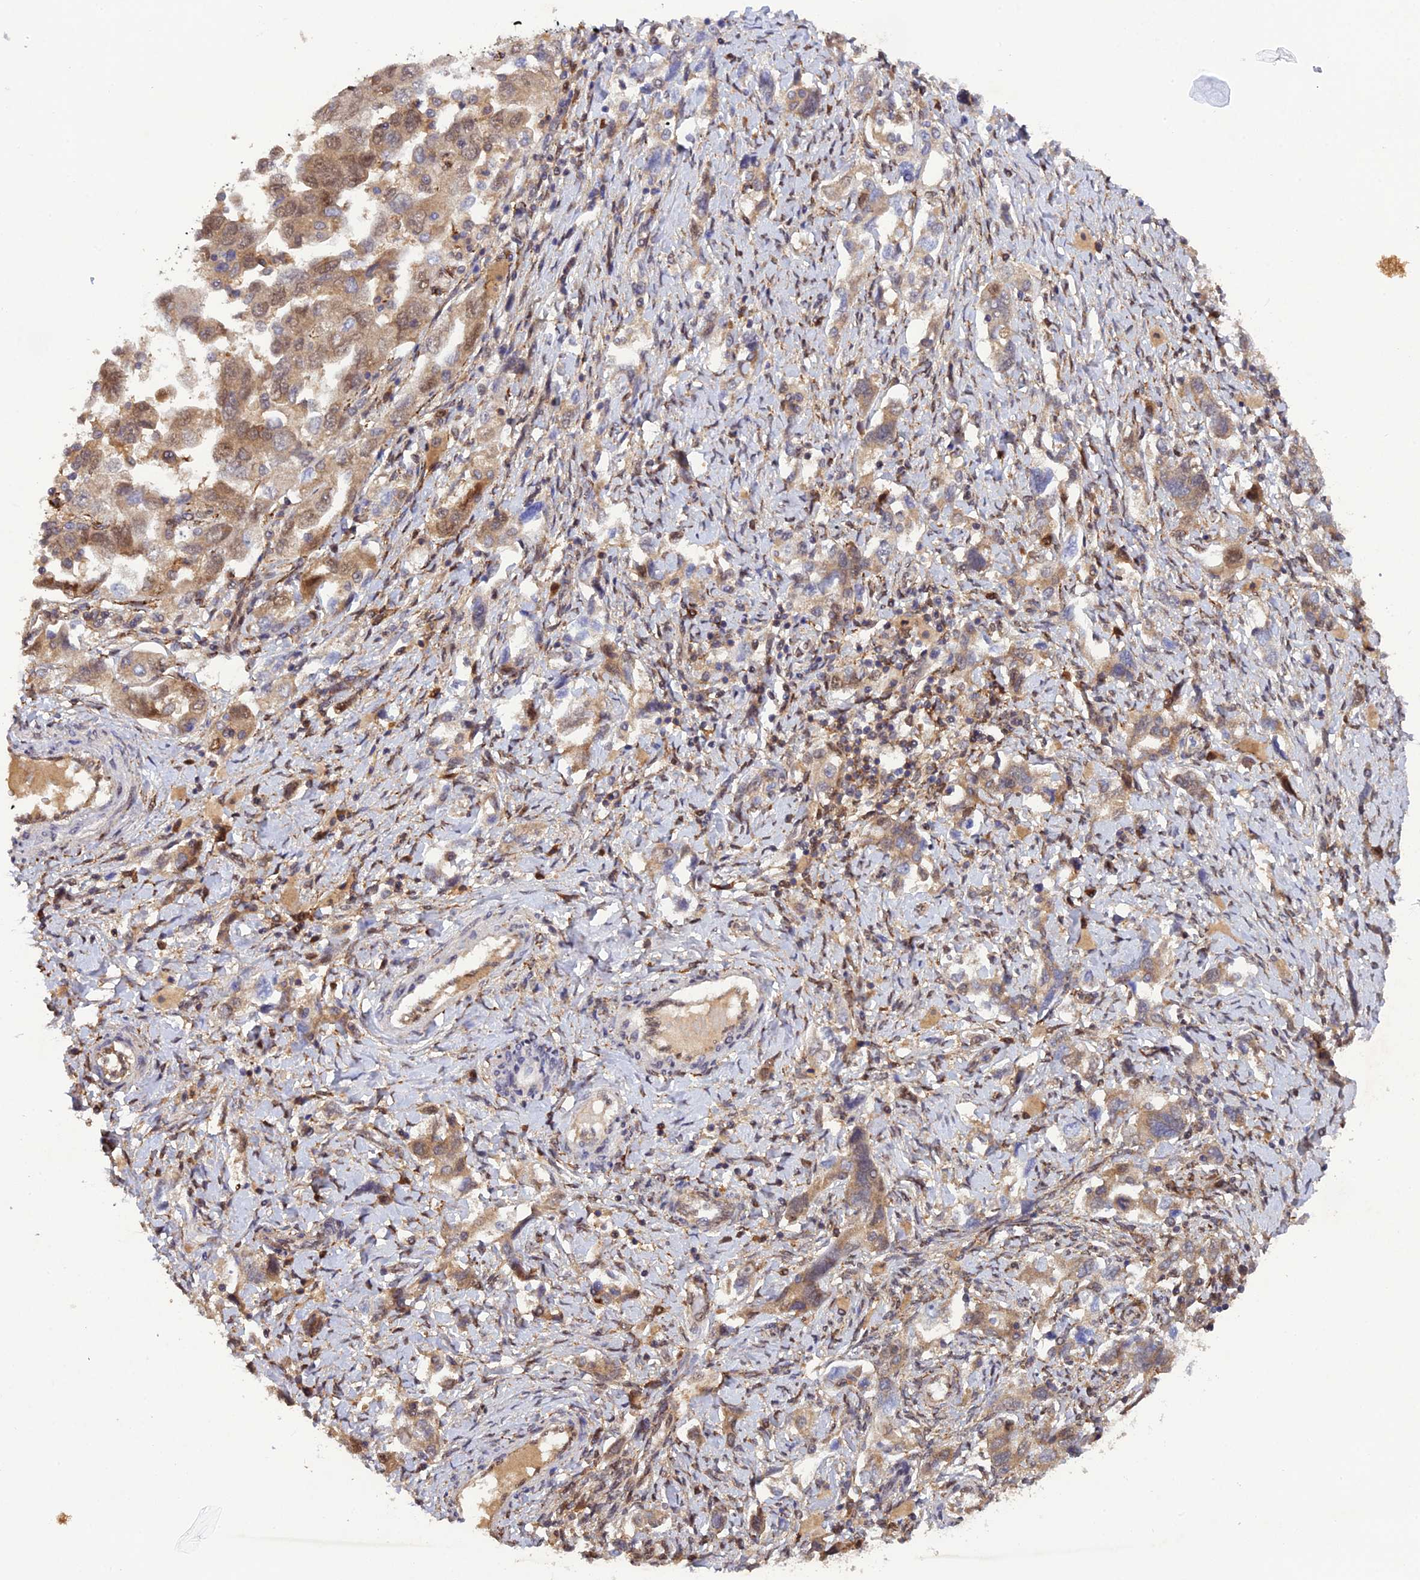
{"staining": {"intensity": "moderate", "quantity": ">75%", "location": "cytoplasmic/membranous"}, "tissue": "ovarian cancer", "cell_type": "Tumor cells", "image_type": "cancer", "snomed": [{"axis": "morphology", "description": "Carcinoma, NOS"}, {"axis": "morphology", "description": "Cystadenocarcinoma, serous, NOS"}, {"axis": "topography", "description": "Ovary"}], "caption": "Moderate cytoplasmic/membranous staining is present in approximately >75% of tumor cells in ovarian carcinoma.", "gene": "P3H3", "patient": {"sex": "female", "age": 69}}